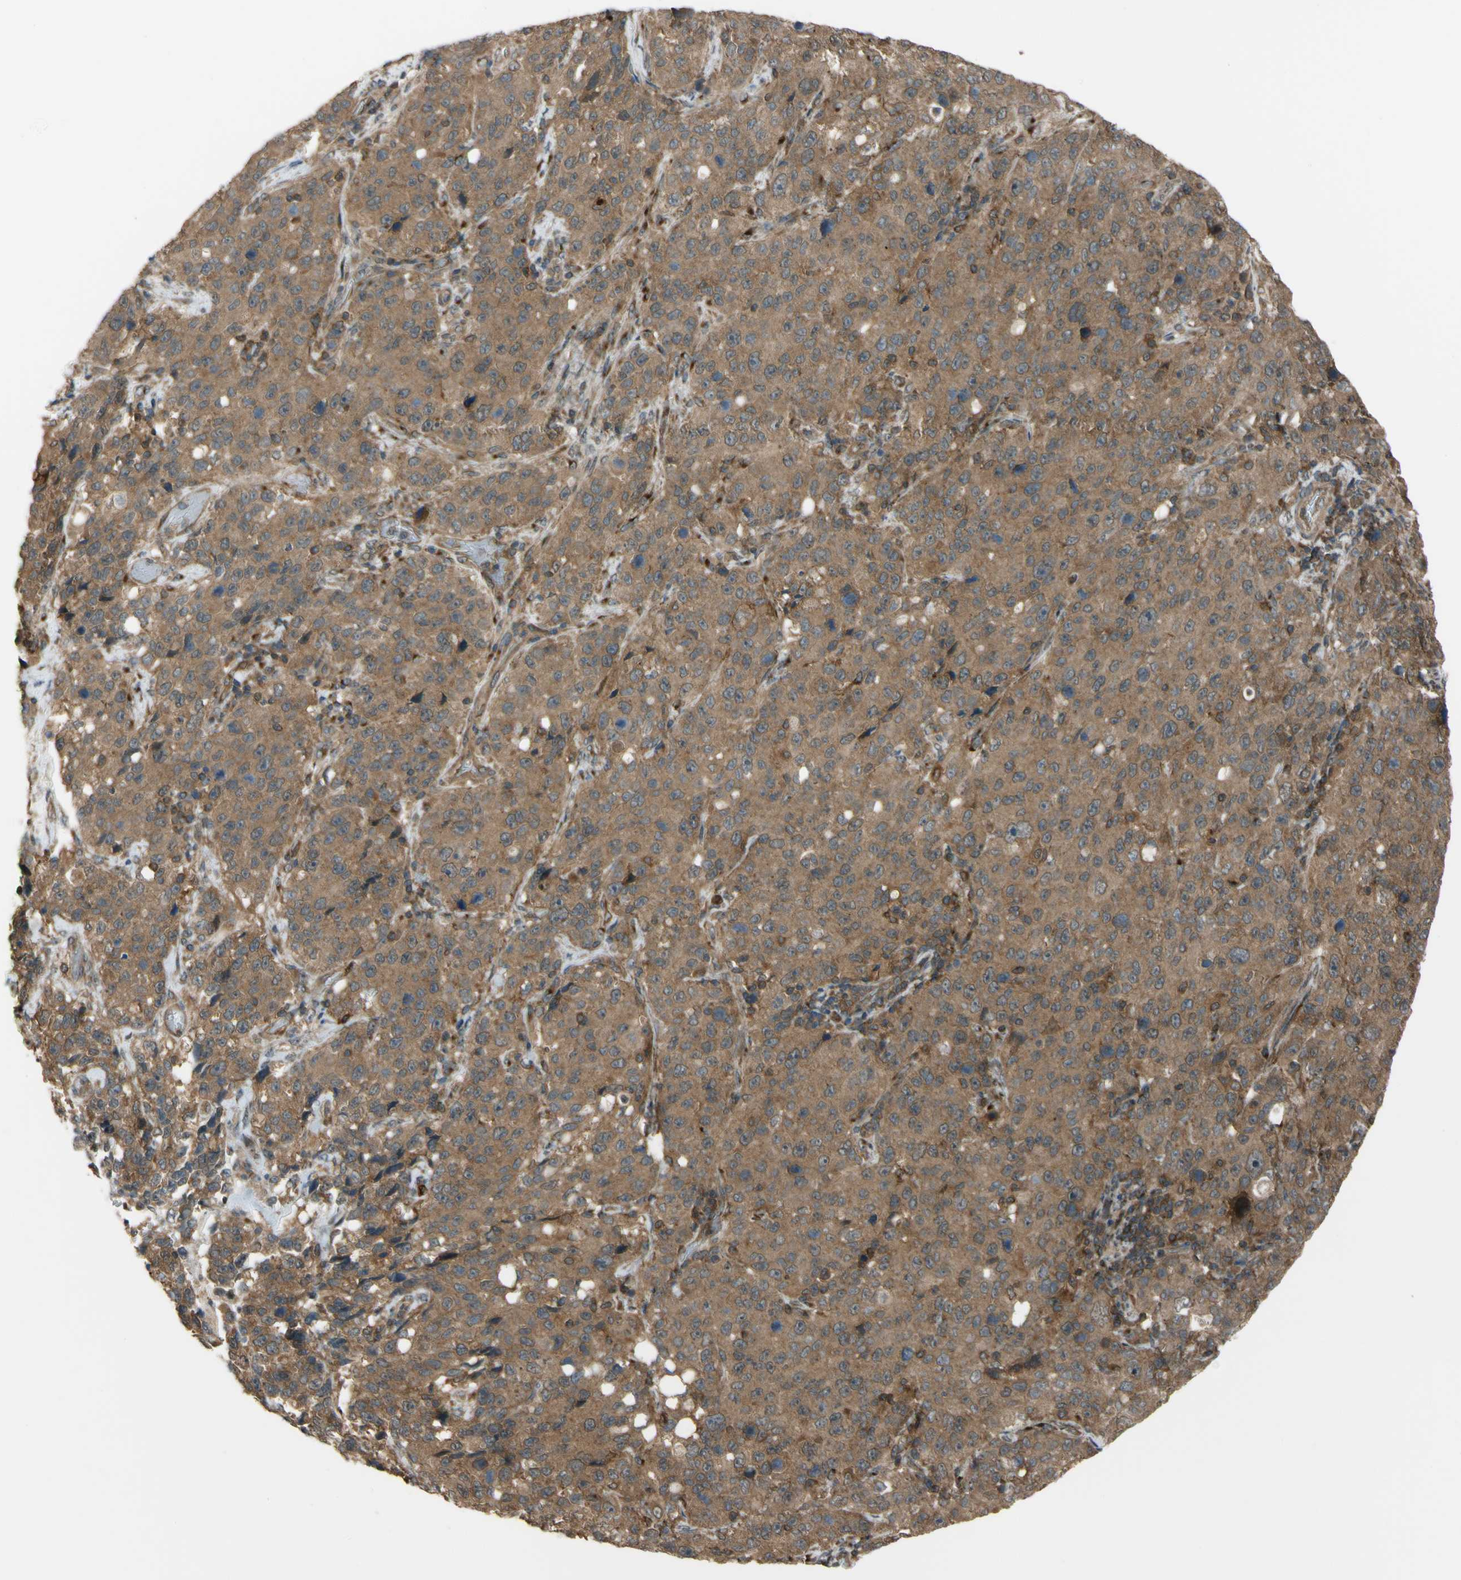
{"staining": {"intensity": "moderate", "quantity": ">75%", "location": "cytoplasmic/membranous"}, "tissue": "stomach cancer", "cell_type": "Tumor cells", "image_type": "cancer", "snomed": [{"axis": "morphology", "description": "Normal tissue, NOS"}, {"axis": "morphology", "description": "Adenocarcinoma, NOS"}, {"axis": "topography", "description": "Stomach"}], "caption": "Moderate cytoplasmic/membranous protein staining is seen in about >75% of tumor cells in stomach cancer (adenocarcinoma).", "gene": "FLII", "patient": {"sex": "male", "age": 48}}